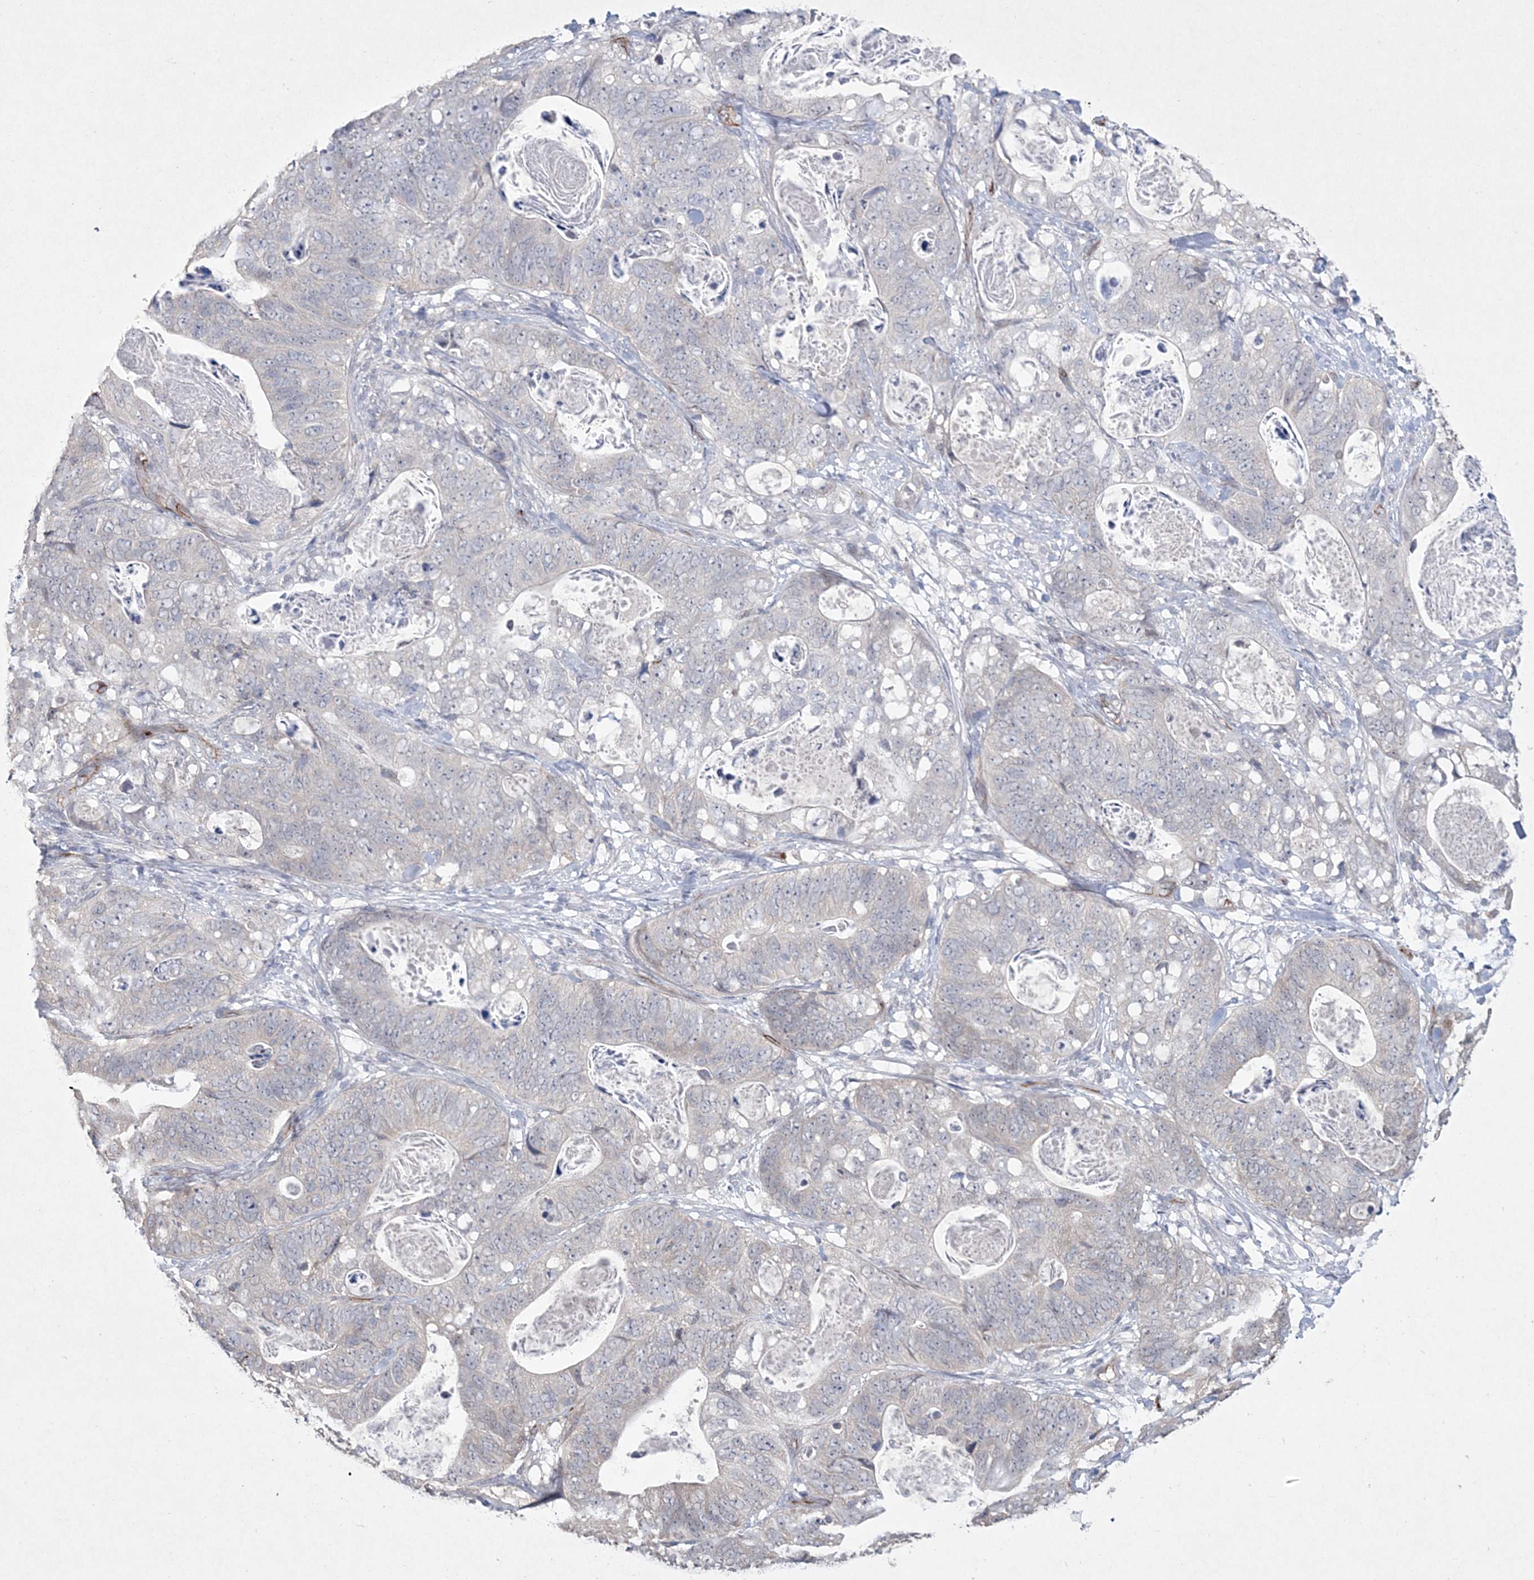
{"staining": {"intensity": "negative", "quantity": "none", "location": "none"}, "tissue": "stomach cancer", "cell_type": "Tumor cells", "image_type": "cancer", "snomed": [{"axis": "morphology", "description": "Normal tissue, NOS"}, {"axis": "morphology", "description": "Adenocarcinoma, NOS"}, {"axis": "topography", "description": "Stomach"}], "caption": "Immunohistochemistry micrograph of neoplastic tissue: human stomach cancer stained with DAB exhibits no significant protein staining in tumor cells. (DAB IHC, high magnification).", "gene": "DPCD", "patient": {"sex": "female", "age": 89}}